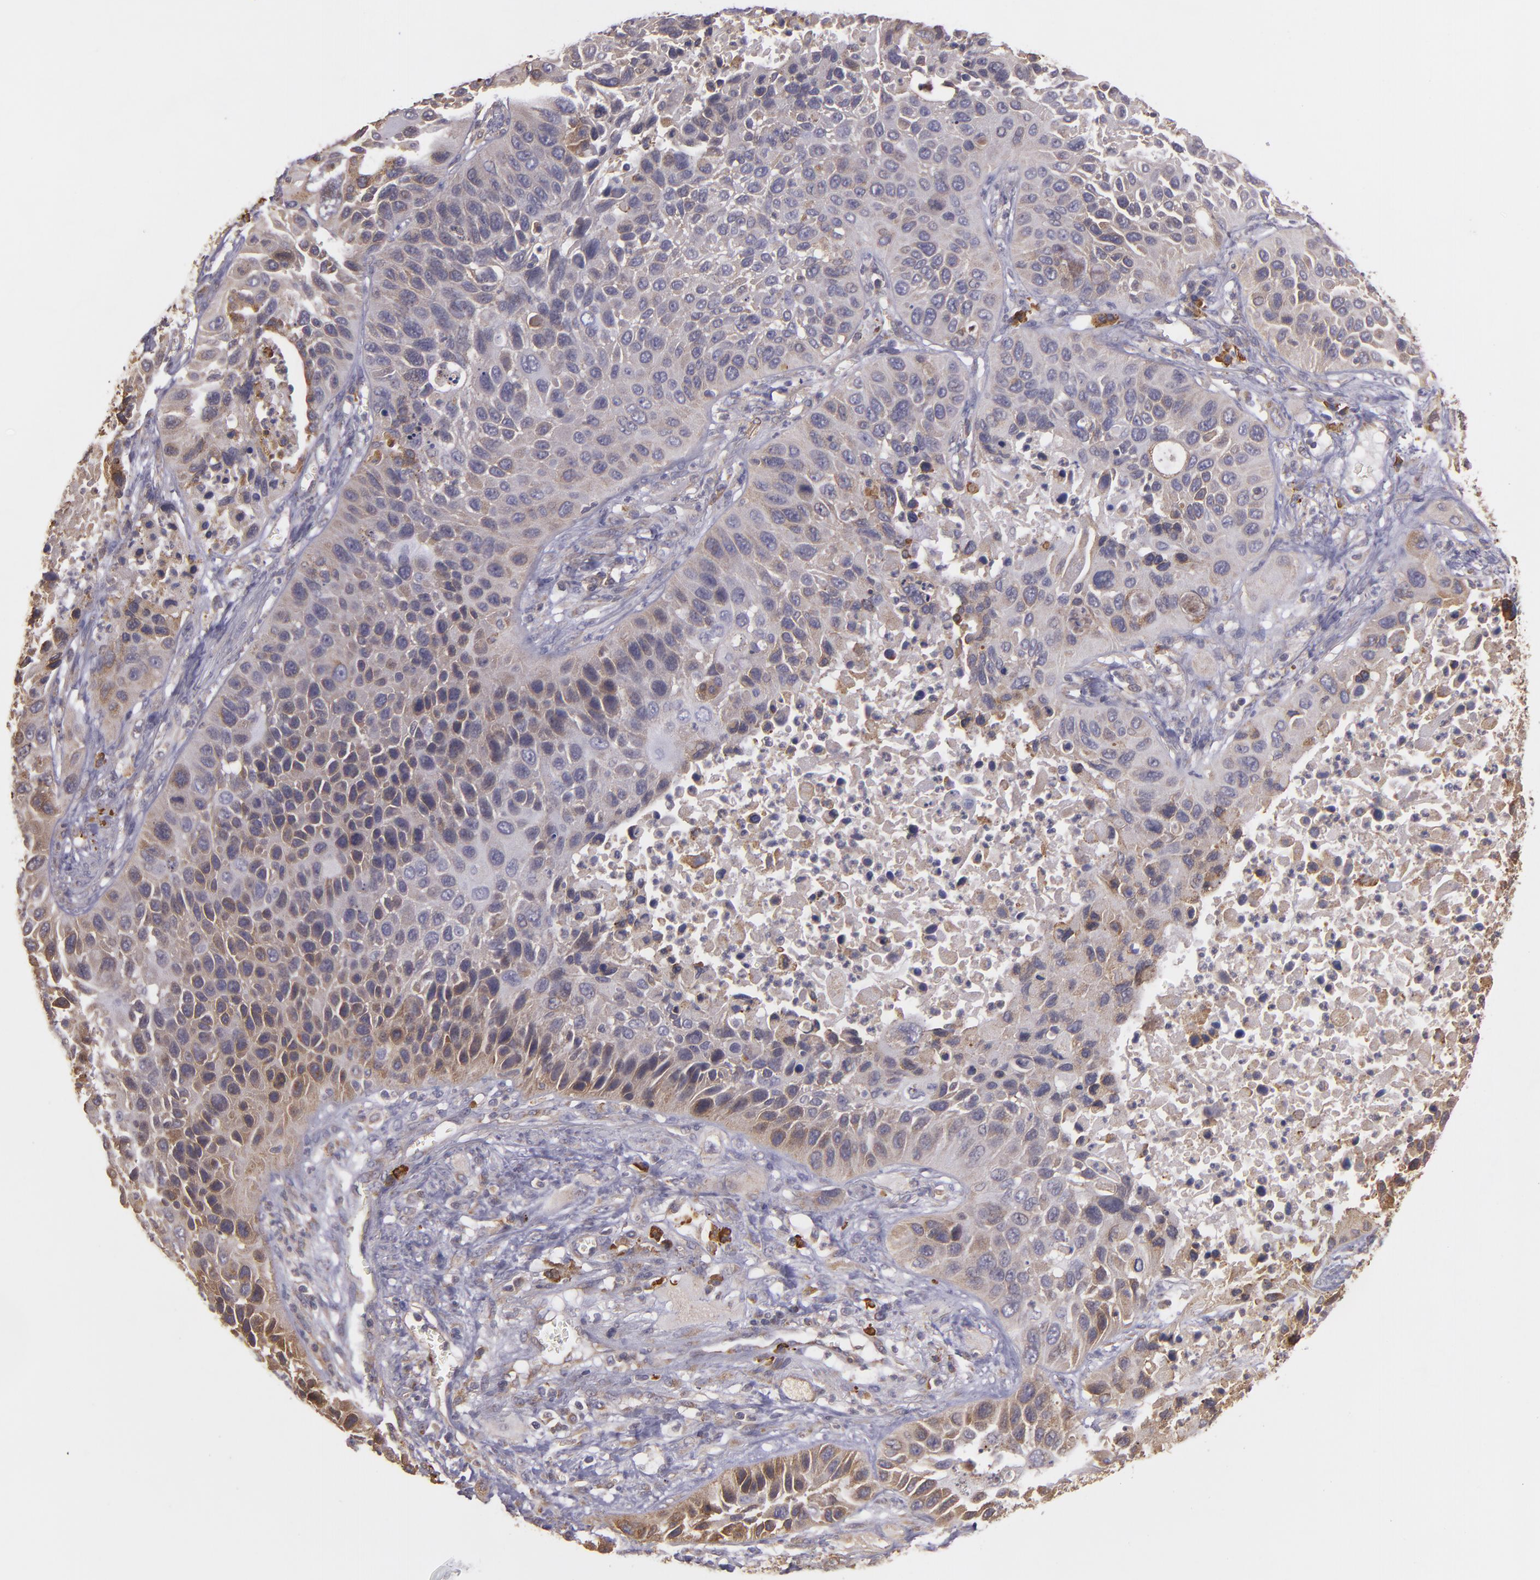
{"staining": {"intensity": "moderate", "quantity": "25%-75%", "location": "cytoplasmic/membranous"}, "tissue": "lung cancer", "cell_type": "Tumor cells", "image_type": "cancer", "snomed": [{"axis": "morphology", "description": "Squamous cell carcinoma, NOS"}, {"axis": "topography", "description": "Lung"}], "caption": "Tumor cells show medium levels of moderate cytoplasmic/membranous expression in about 25%-75% of cells in human lung squamous cell carcinoma.", "gene": "ECE1", "patient": {"sex": "female", "age": 76}}